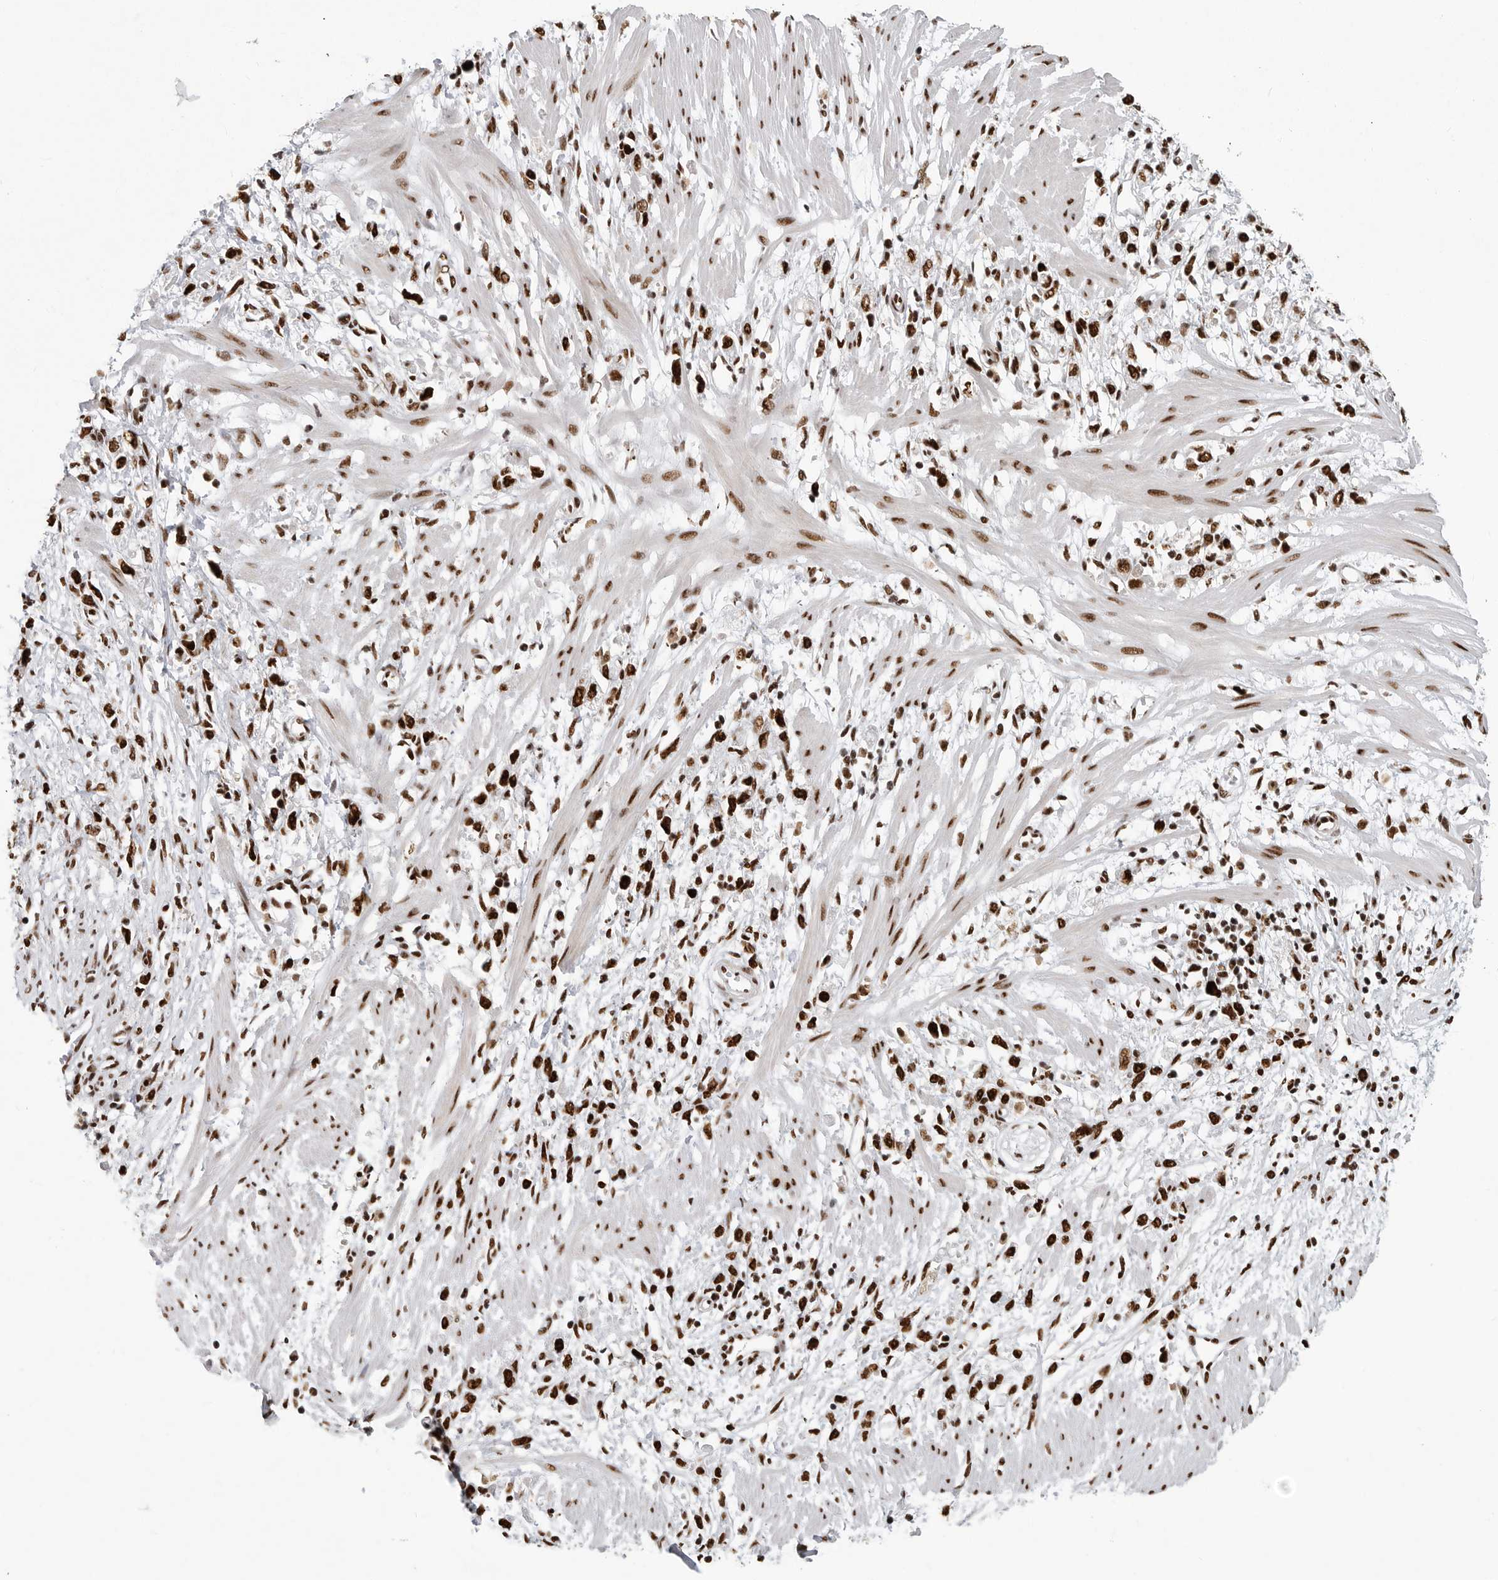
{"staining": {"intensity": "strong", "quantity": ">75%", "location": "nuclear"}, "tissue": "stomach cancer", "cell_type": "Tumor cells", "image_type": "cancer", "snomed": [{"axis": "morphology", "description": "Adenocarcinoma, NOS"}, {"axis": "topography", "description": "Stomach"}], "caption": "Brown immunohistochemical staining in stomach adenocarcinoma demonstrates strong nuclear positivity in approximately >75% of tumor cells. The staining is performed using DAB (3,3'-diaminobenzidine) brown chromogen to label protein expression. The nuclei are counter-stained blue using hematoxylin.", "gene": "BCLAF1", "patient": {"sex": "female", "age": 59}}